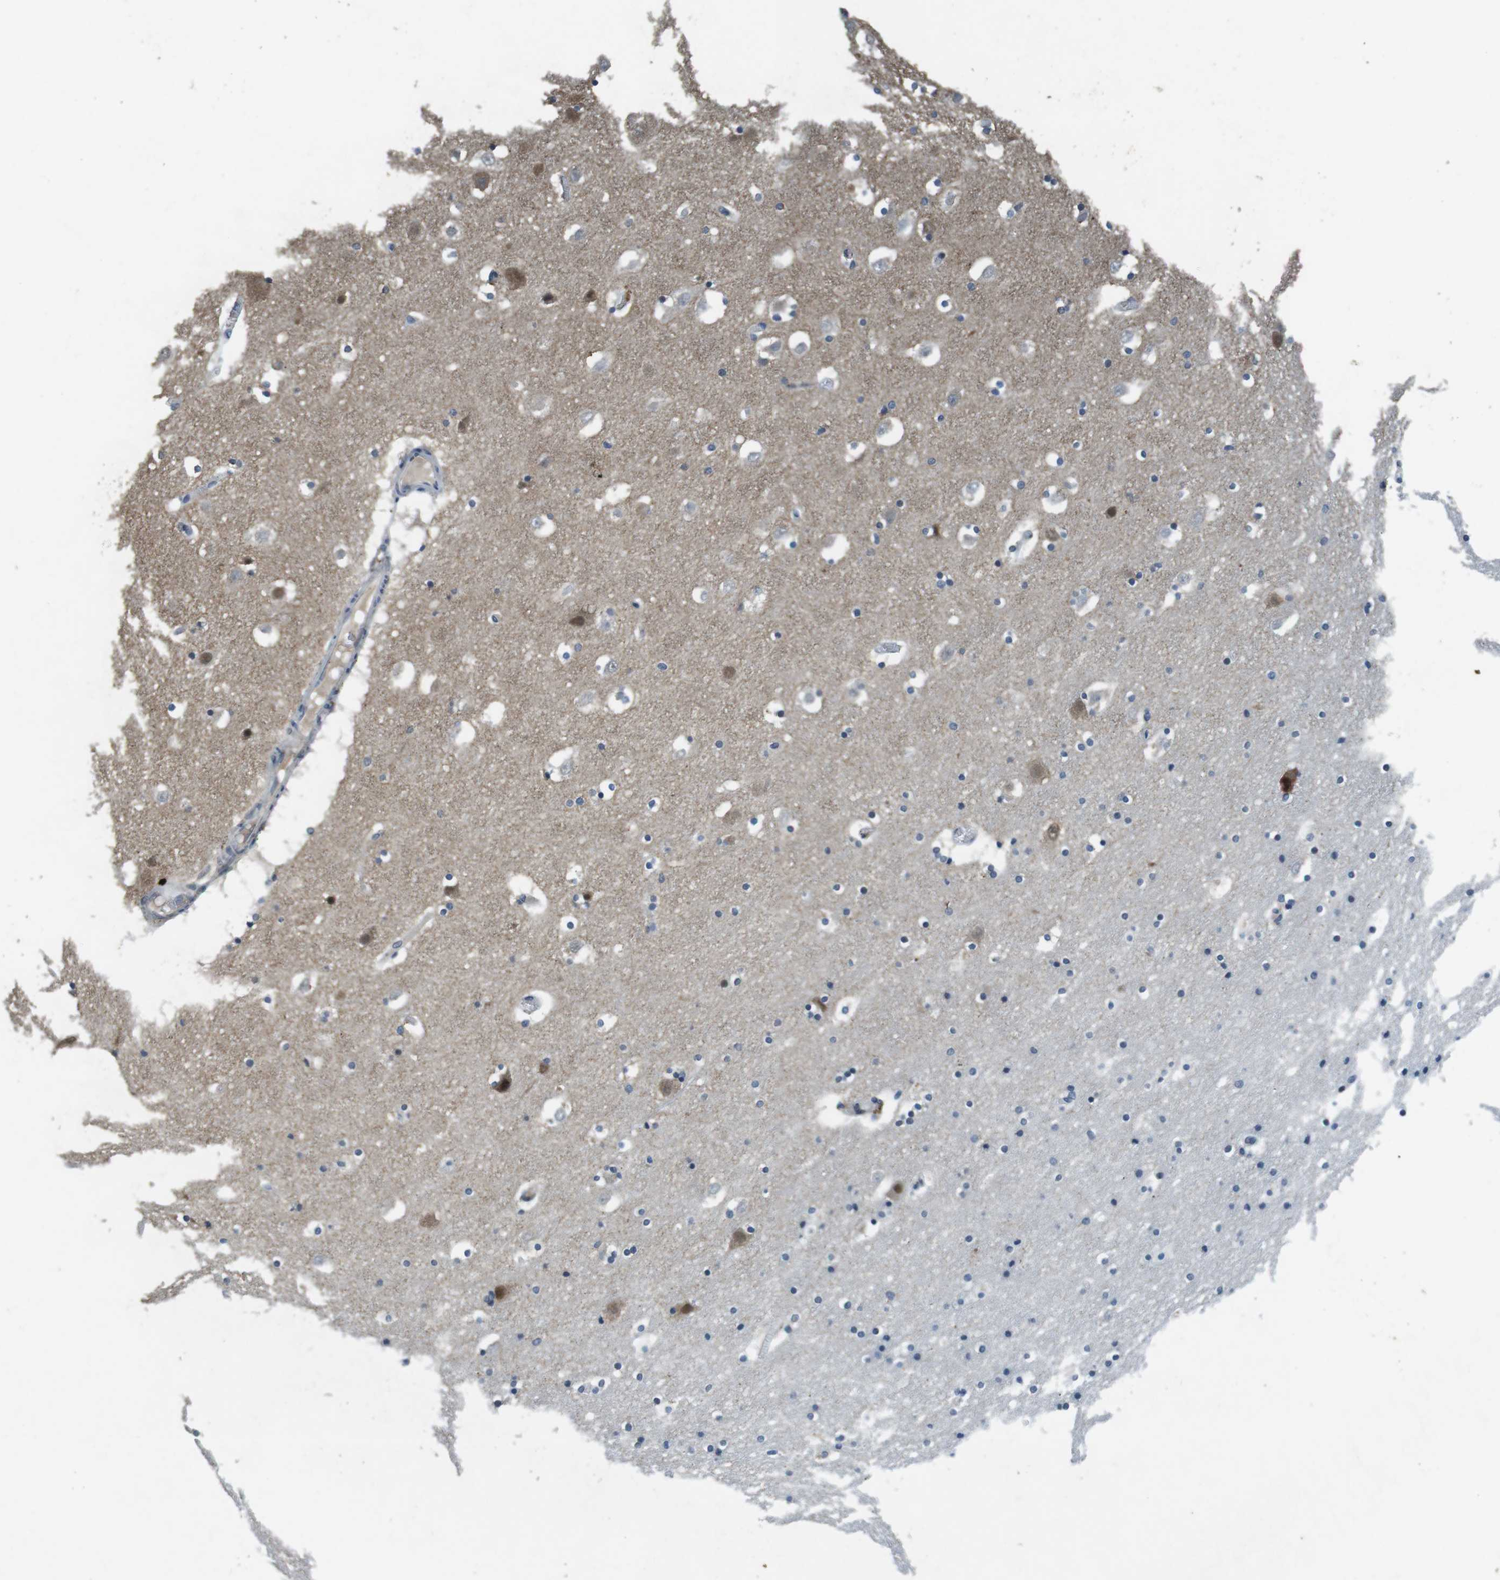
{"staining": {"intensity": "weak", "quantity": "<25%", "location": "cytoplasmic/membranous"}, "tissue": "hippocampus", "cell_type": "Glial cells", "image_type": "normal", "snomed": [{"axis": "morphology", "description": "Normal tissue, NOS"}, {"axis": "topography", "description": "Hippocampus"}], "caption": "Immunohistochemical staining of benign hippocampus reveals no significant staining in glial cells. (Brightfield microscopy of DAB immunohistochemistry (IHC) at high magnification).", "gene": "CLDN7", "patient": {"sex": "male", "age": 45}}